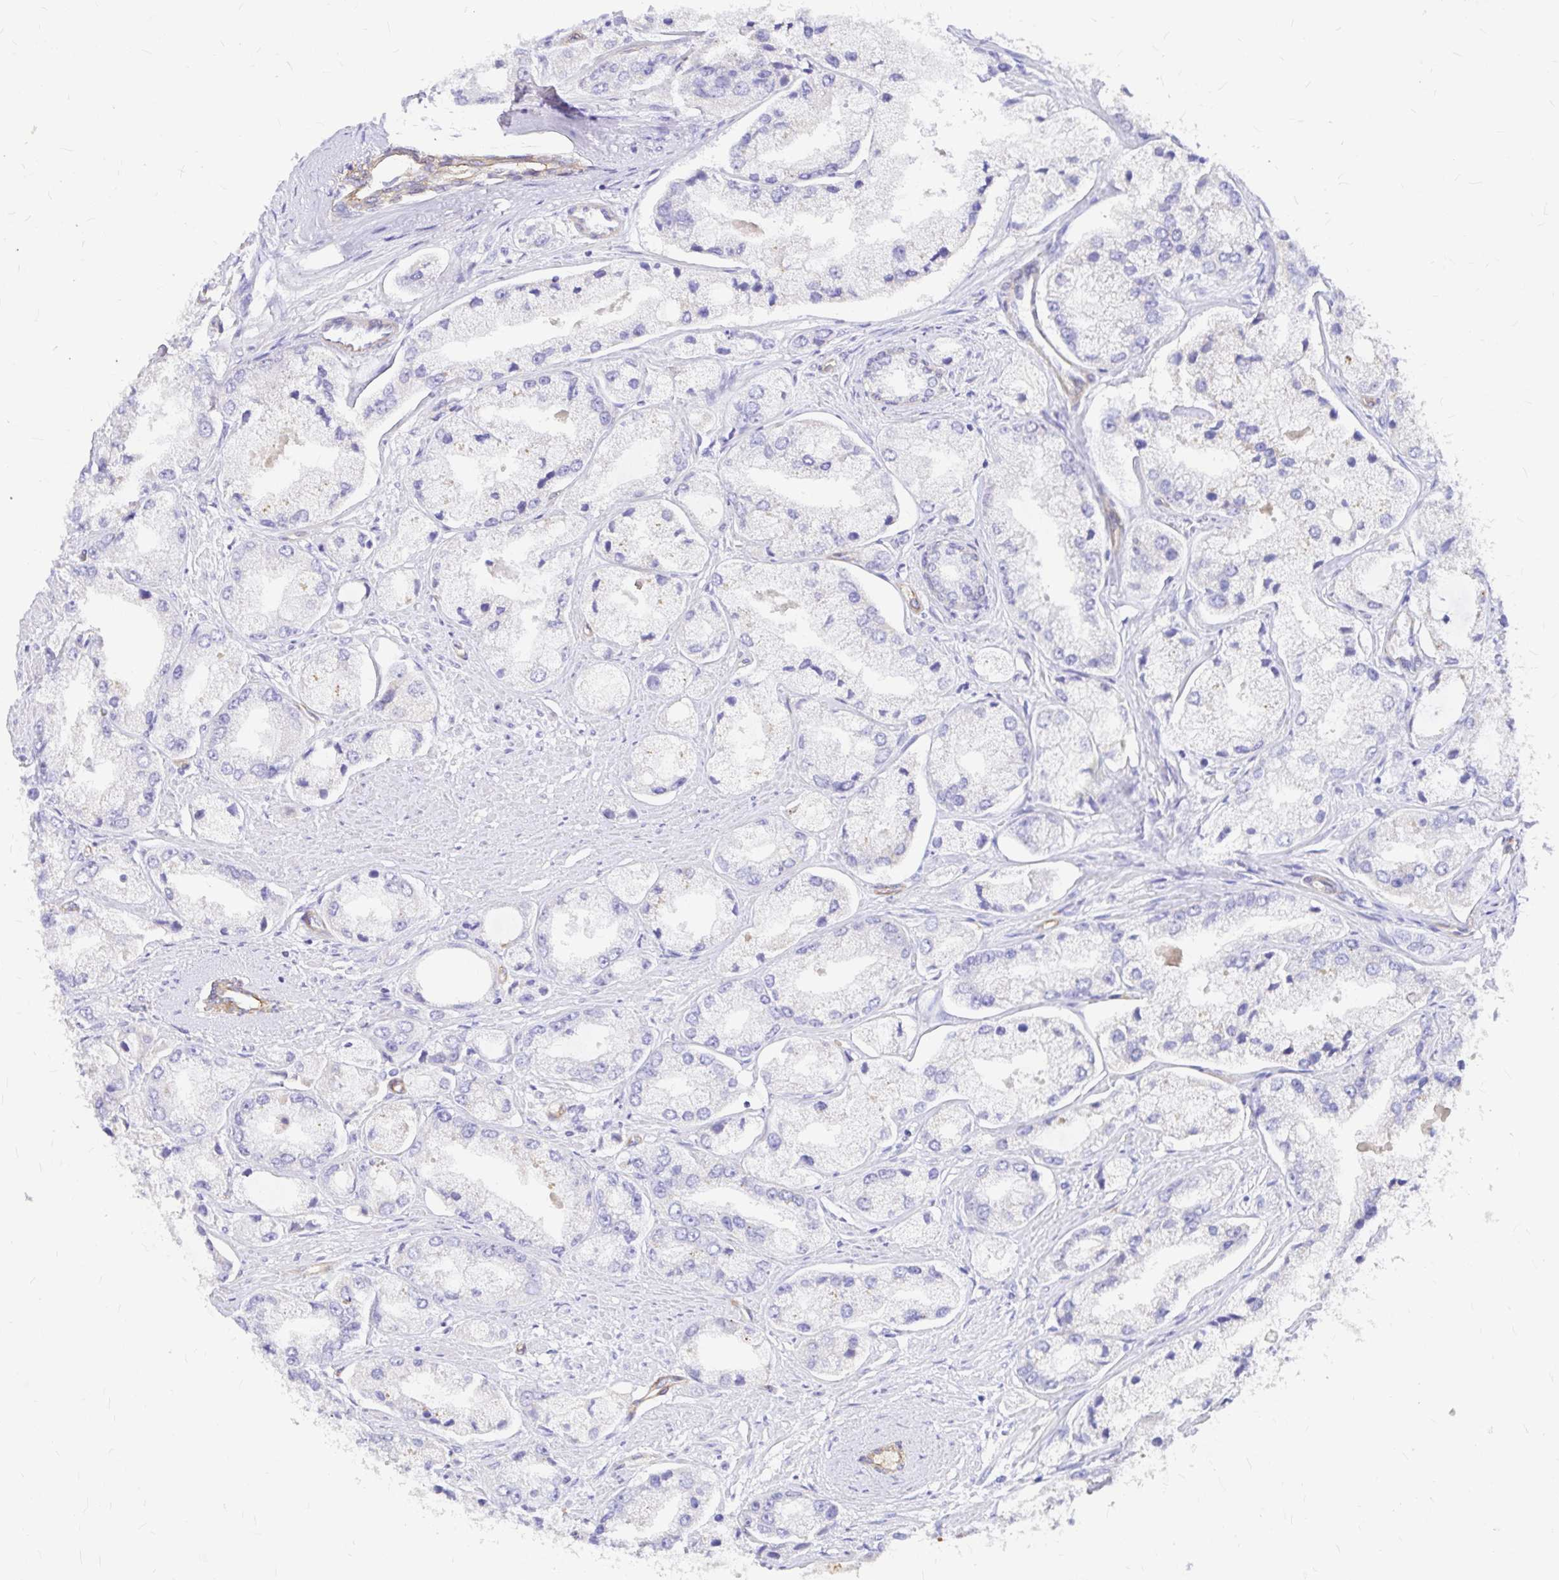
{"staining": {"intensity": "negative", "quantity": "none", "location": "none"}, "tissue": "prostate cancer", "cell_type": "Tumor cells", "image_type": "cancer", "snomed": [{"axis": "morphology", "description": "Adenocarcinoma, Low grade"}, {"axis": "topography", "description": "Prostate"}], "caption": "A high-resolution histopathology image shows immunohistochemistry staining of adenocarcinoma (low-grade) (prostate), which displays no significant positivity in tumor cells.", "gene": "MYO1B", "patient": {"sex": "male", "age": 69}}